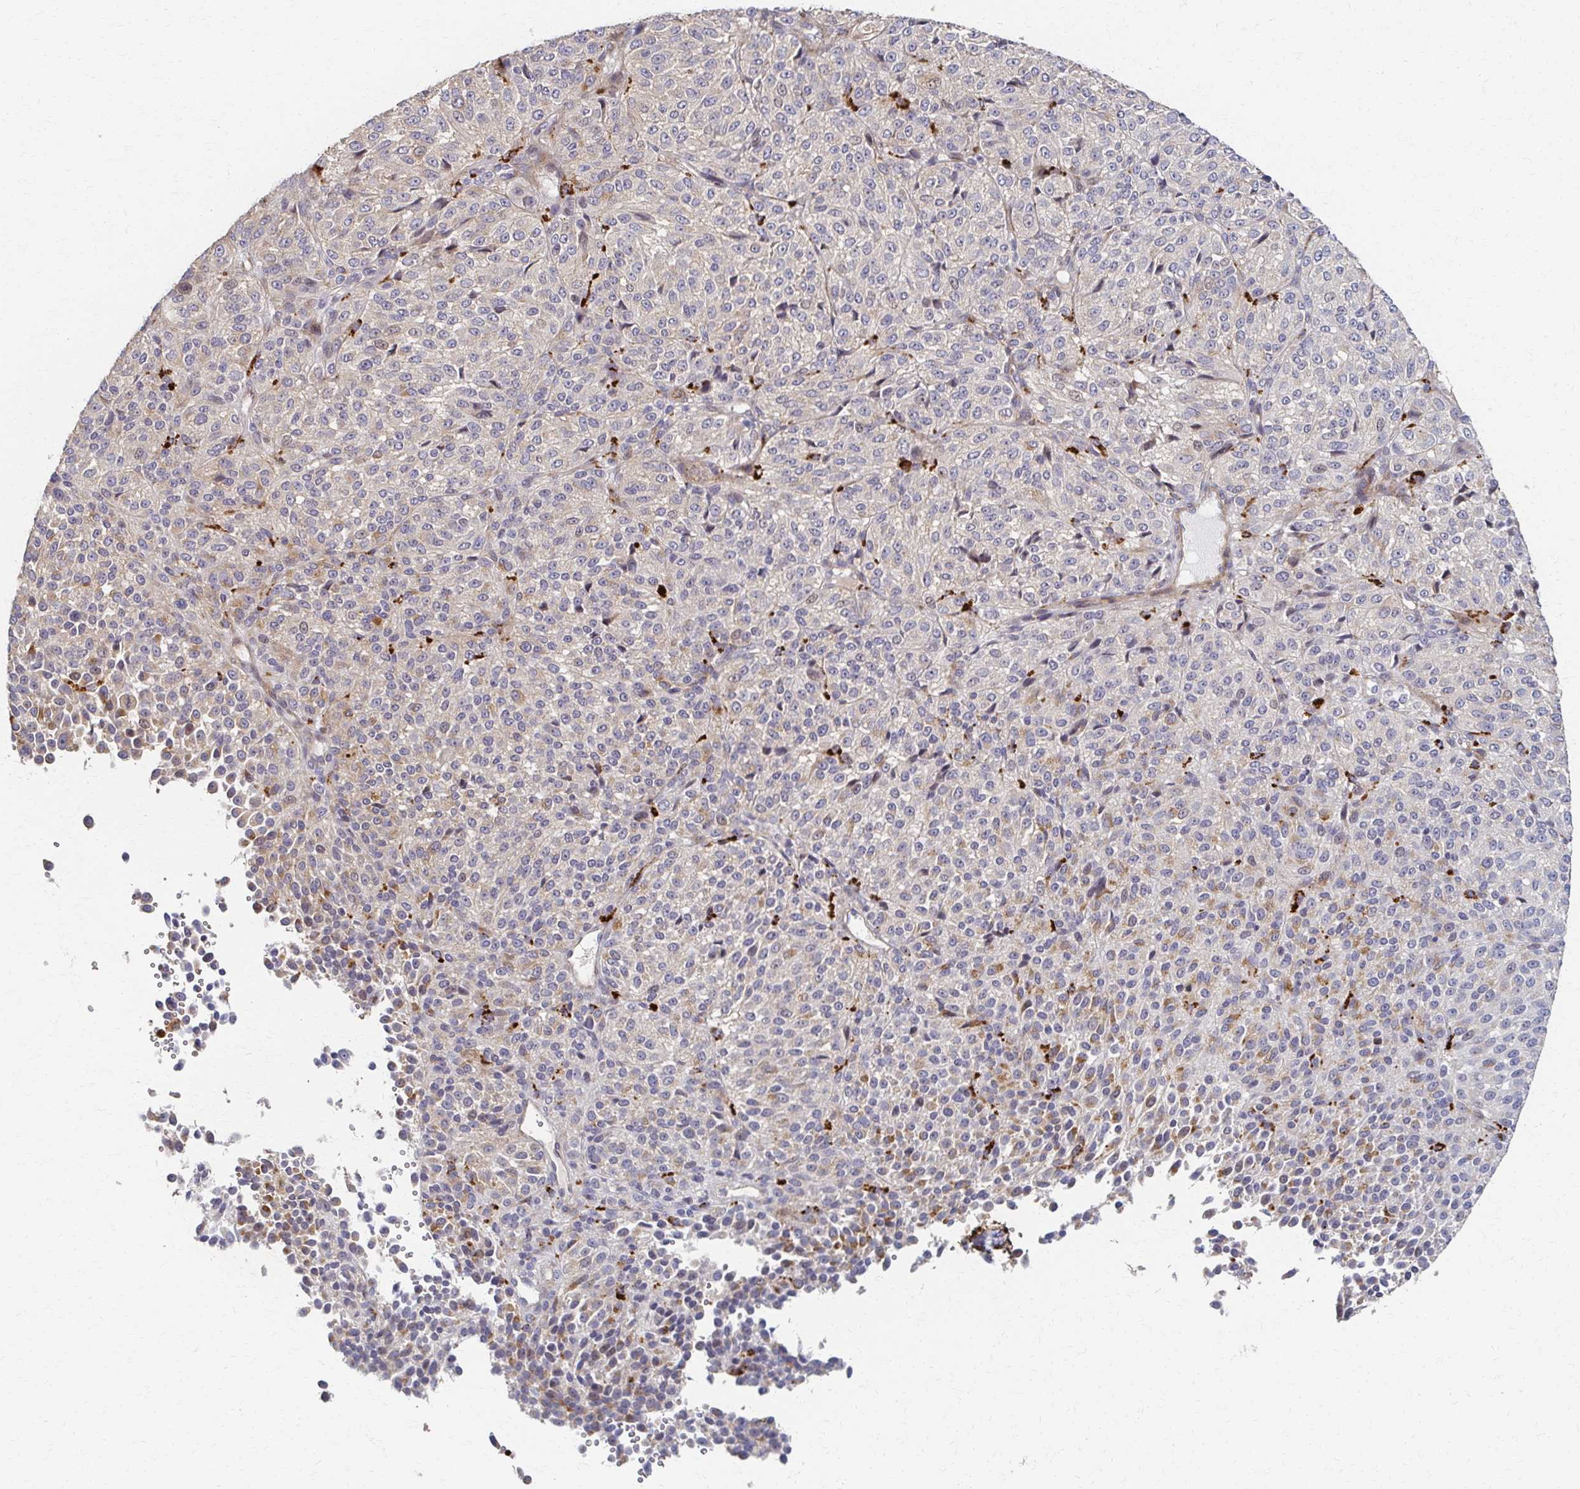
{"staining": {"intensity": "moderate", "quantity": "<25%", "location": "cytoplasmic/membranous"}, "tissue": "melanoma", "cell_type": "Tumor cells", "image_type": "cancer", "snomed": [{"axis": "morphology", "description": "Malignant melanoma, Metastatic site"}, {"axis": "topography", "description": "Brain"}], "caption": "Immunohistochemistry (IHC) image of human malignant melanoma (metastatic site) stained for a protein (brown), which demonstrates low levels of moderate cytoplasmic/membranous expression in about <25% of tumor cells.", "gene": "SKA2", "patient": {"sex": "female", "age": 56}}